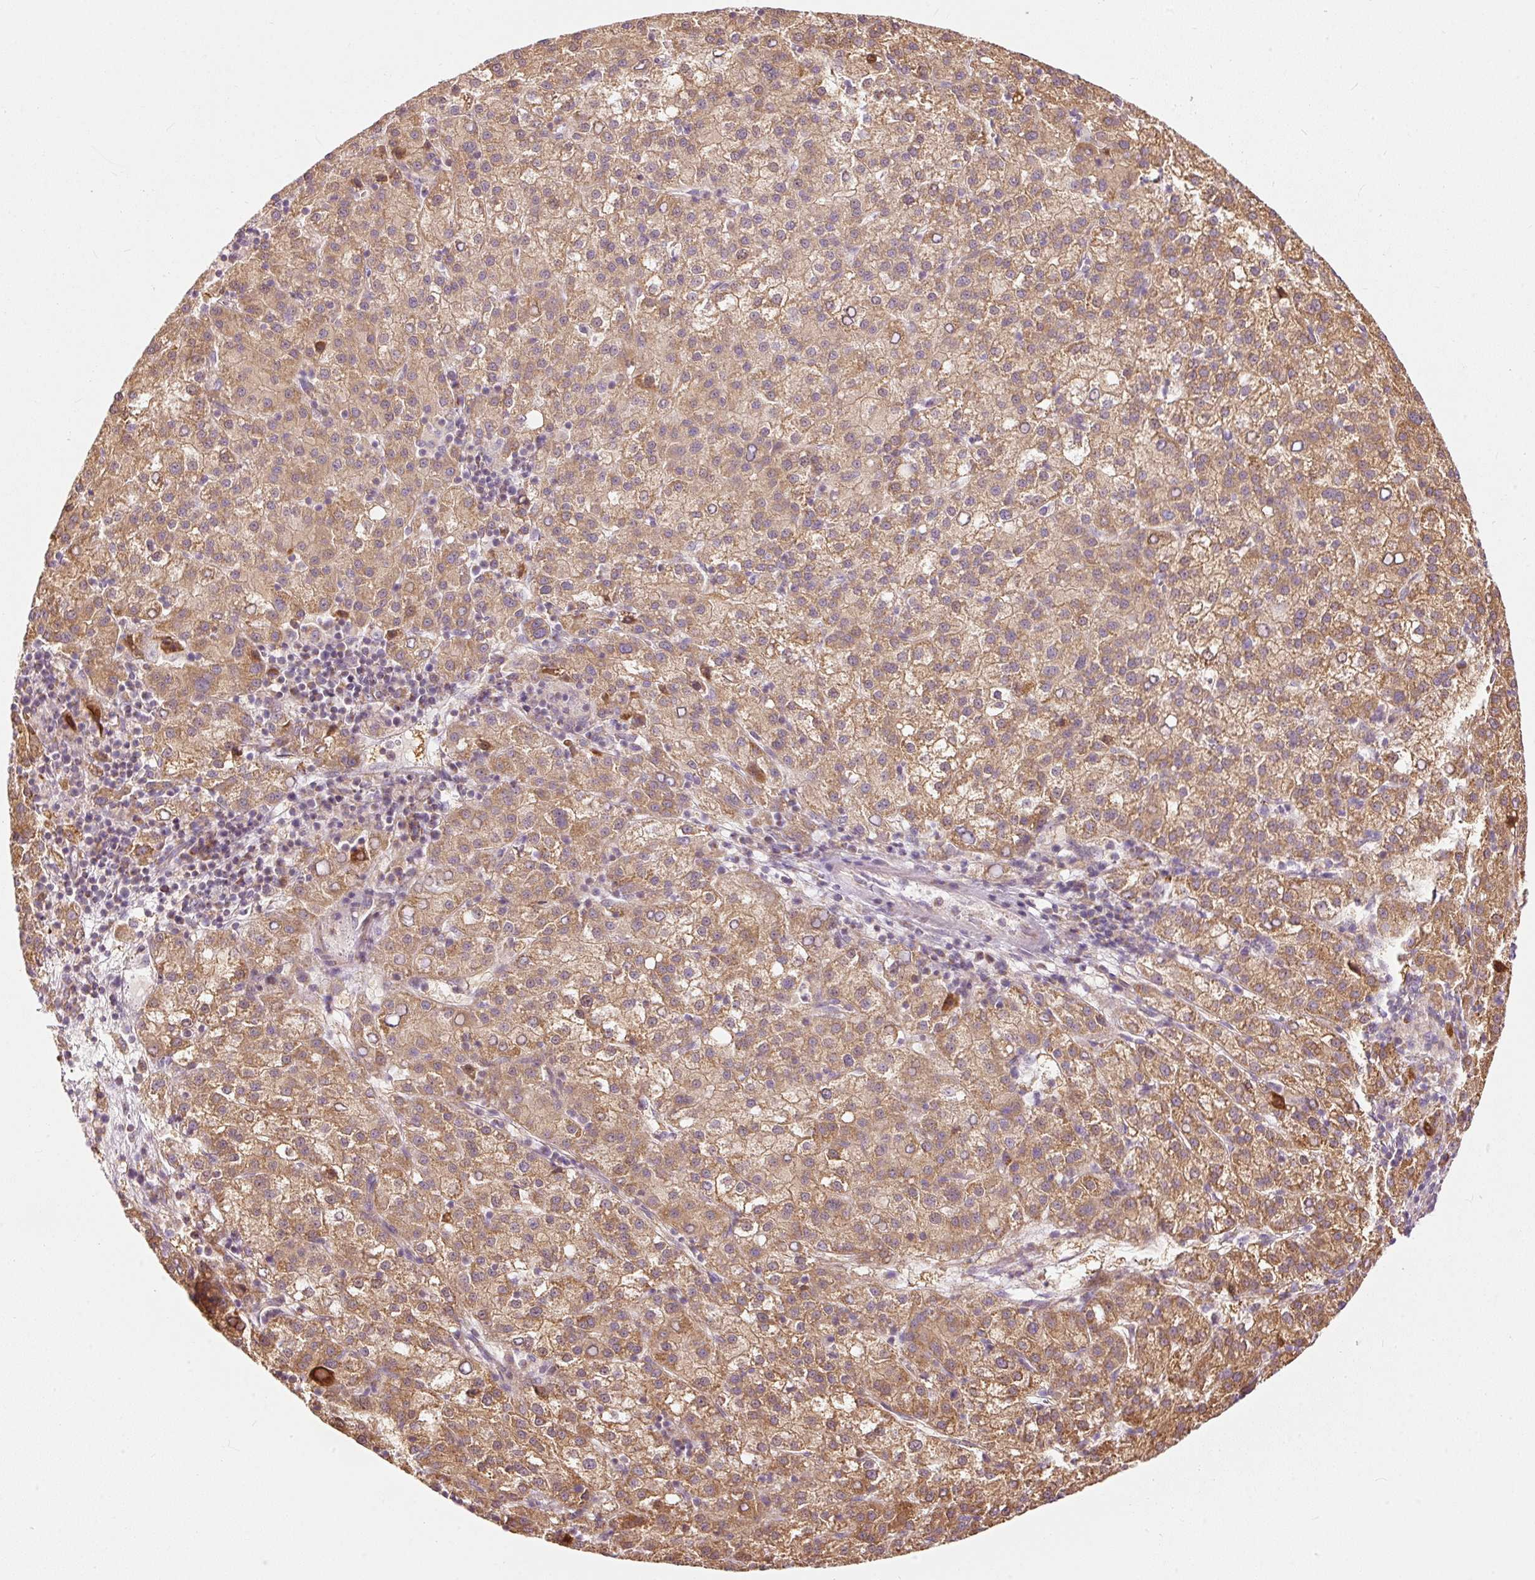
{"staining": {"intensity": "moderate", "quantity": ">75%", "location": "cytoplasmic/membranous"}, "tissue": "liver cancer", "cell_type": "Tumor cells", "image_type": "cancer", "snomed": [{"axis": "morphology", "description": "Carcinoma, Hepatocellular, NOS"}, {"axis": "topography", "description": "Liver"}], "caption": "A high-resolution histopathology image shows immunohistochemistry staining of hepatocellular carcinoma (liver), which reveals moderate cytoplasmic/membranous expression in about >75% of tumor cells.", "gene": "SNAPC5", "patient": {"sex": "female", "age": 58}}